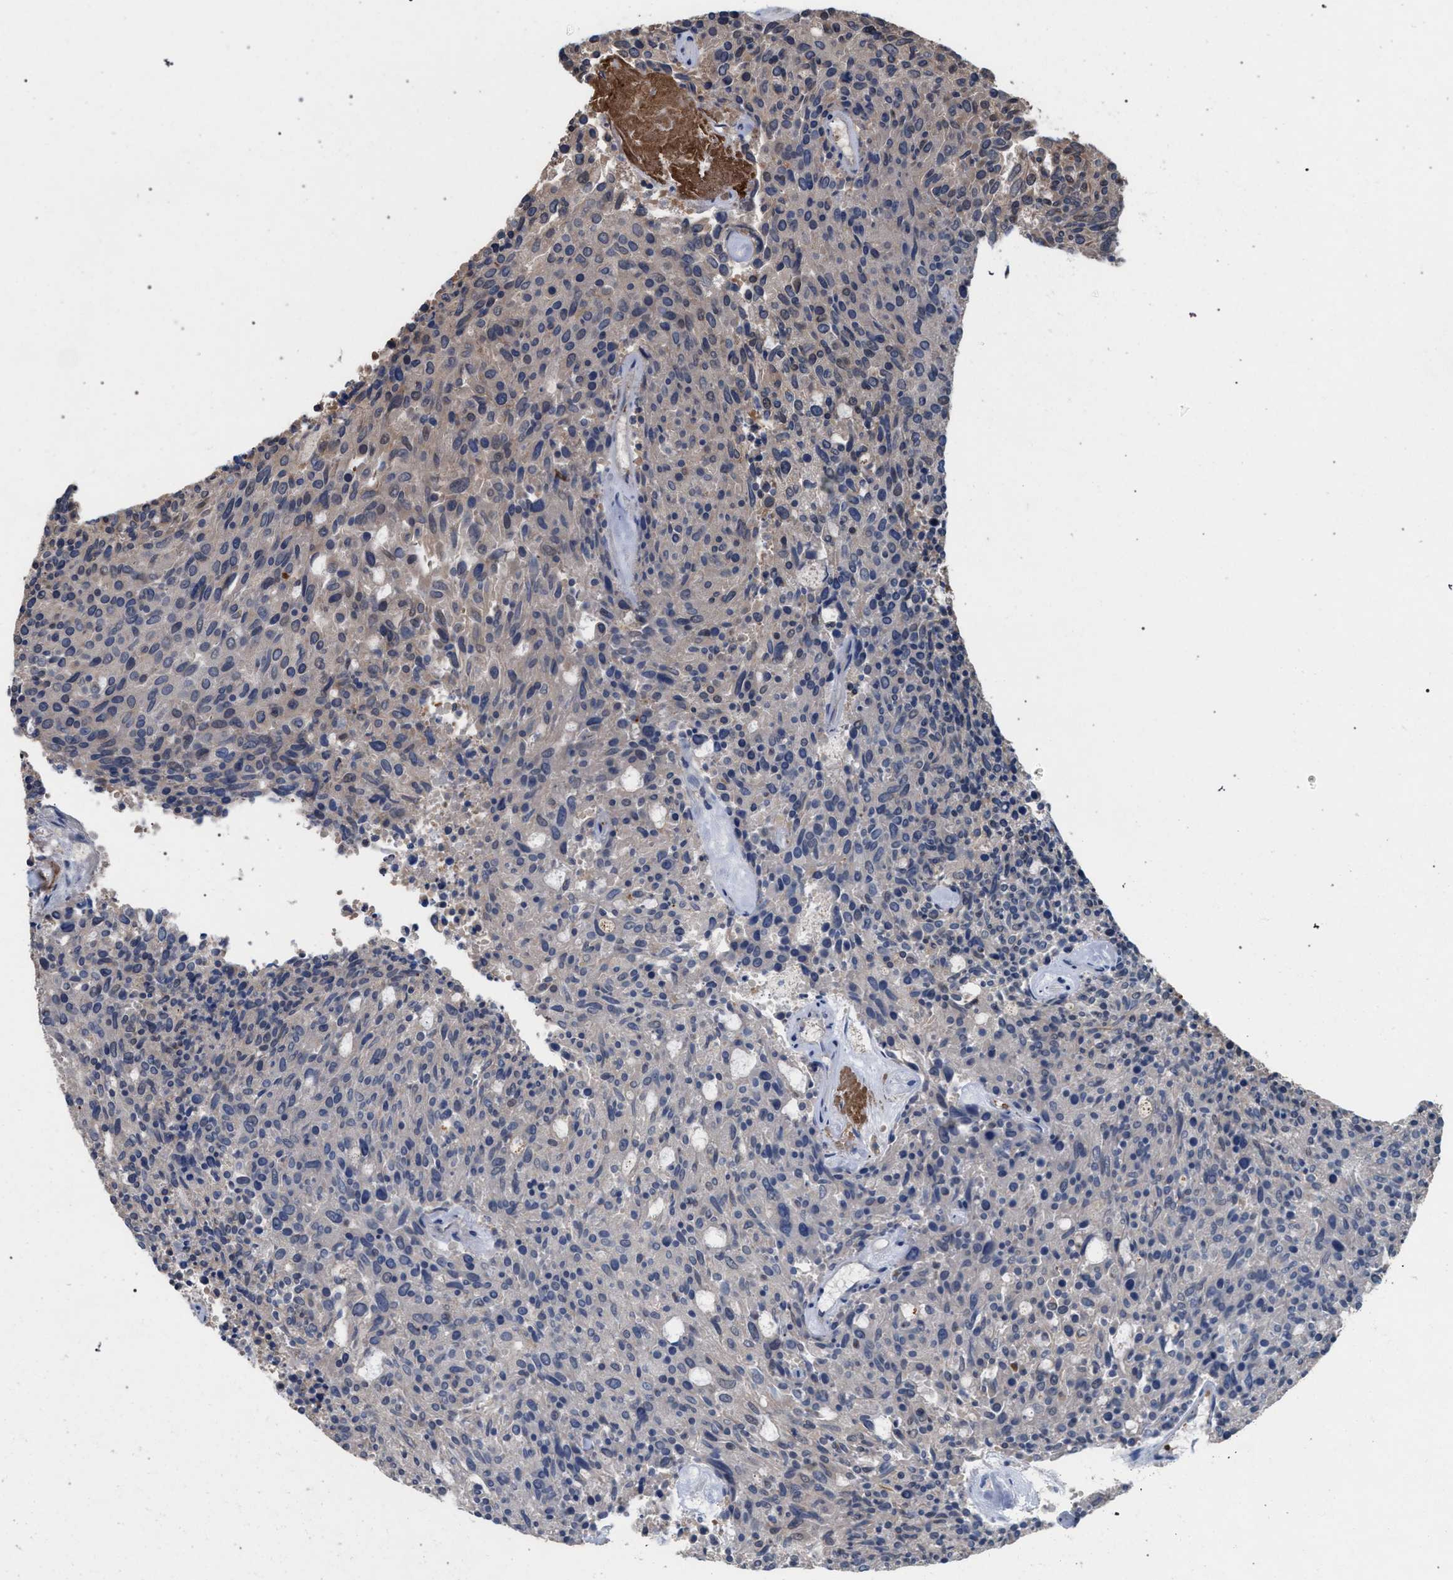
{"staining": {"intensity": "weak", "quantity": "<25%", "location": "cytoplasmic/membranous"}, "tissue": "carcinoid", "cell_type": "Tumor cells", "image_type": "cancer", "snomed": [{"axis": "morphology", "description": "Carcinoid, malignant, NOS"}, {"axis": "topography", "description": "Pancreas"}], "caption": "Immunohistochemistry (IHC) of carcinoid shows no positivity in tumor cells.", "gene": "TECPR1", "patient": {"sex": "female", "age": 54}}